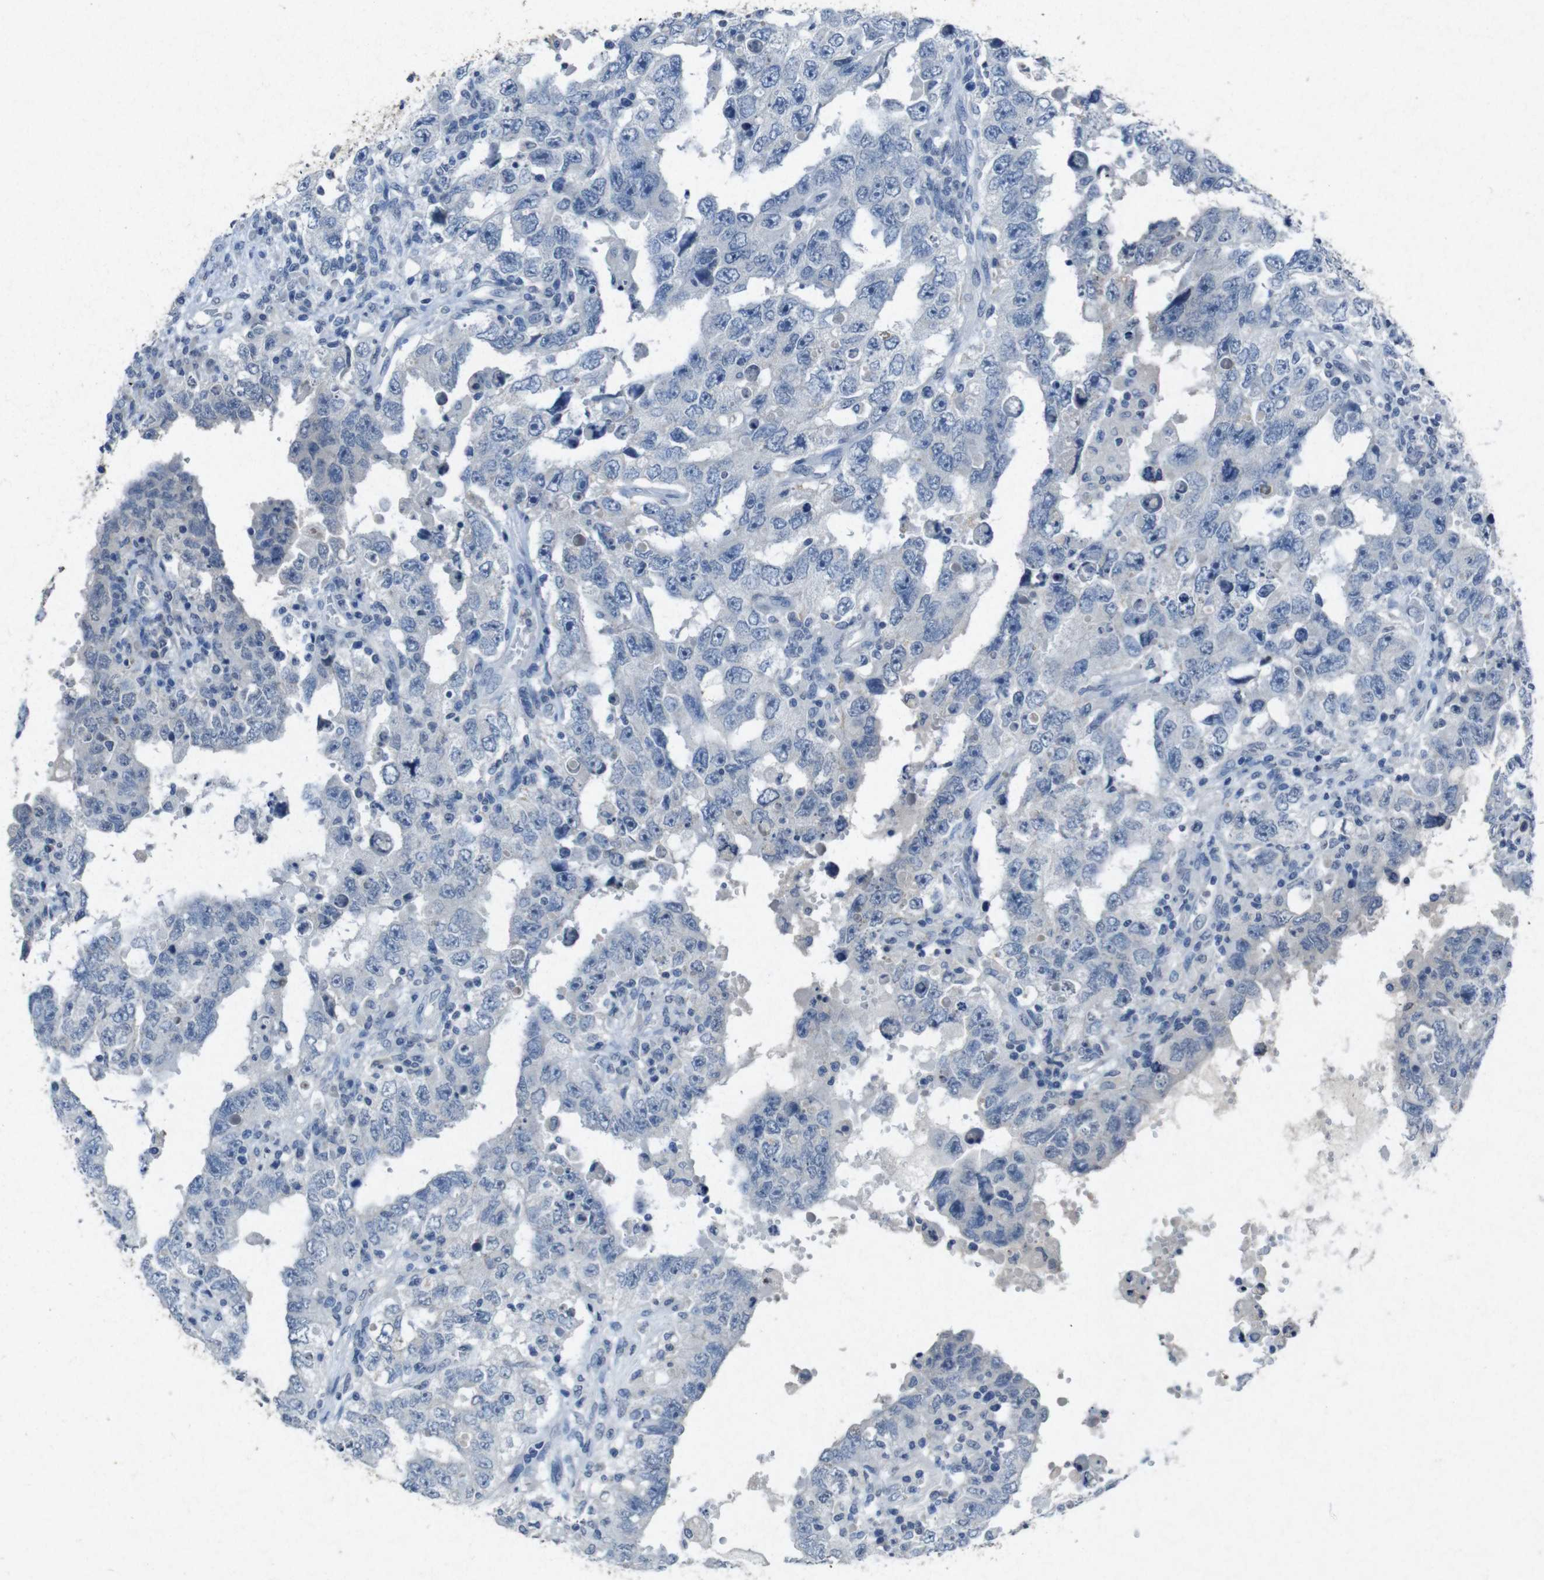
{"staining": {"intensity": "negative", "quantity": "none", "location": "none"}, "tissue": "testis cancer", "cell_type": "Tumor cells", "image_type": "cancer", "snomed": [{"axis": "morphology", "description": "Carcinoma, Embryonal, NOS"}, {"axis": "topography", "description": "Testis"}], "caption": "DAB immunohistochemical staining of human embryonal carcinoma (testis) displays no significant positivity in tumor cells. Brightfield microscopy of IHC stained with DAB (brown) and hematoxylin (blue), captured at high magnification.", "gene": "STBD1", "patient": {"sex": "male", "age": 26}}